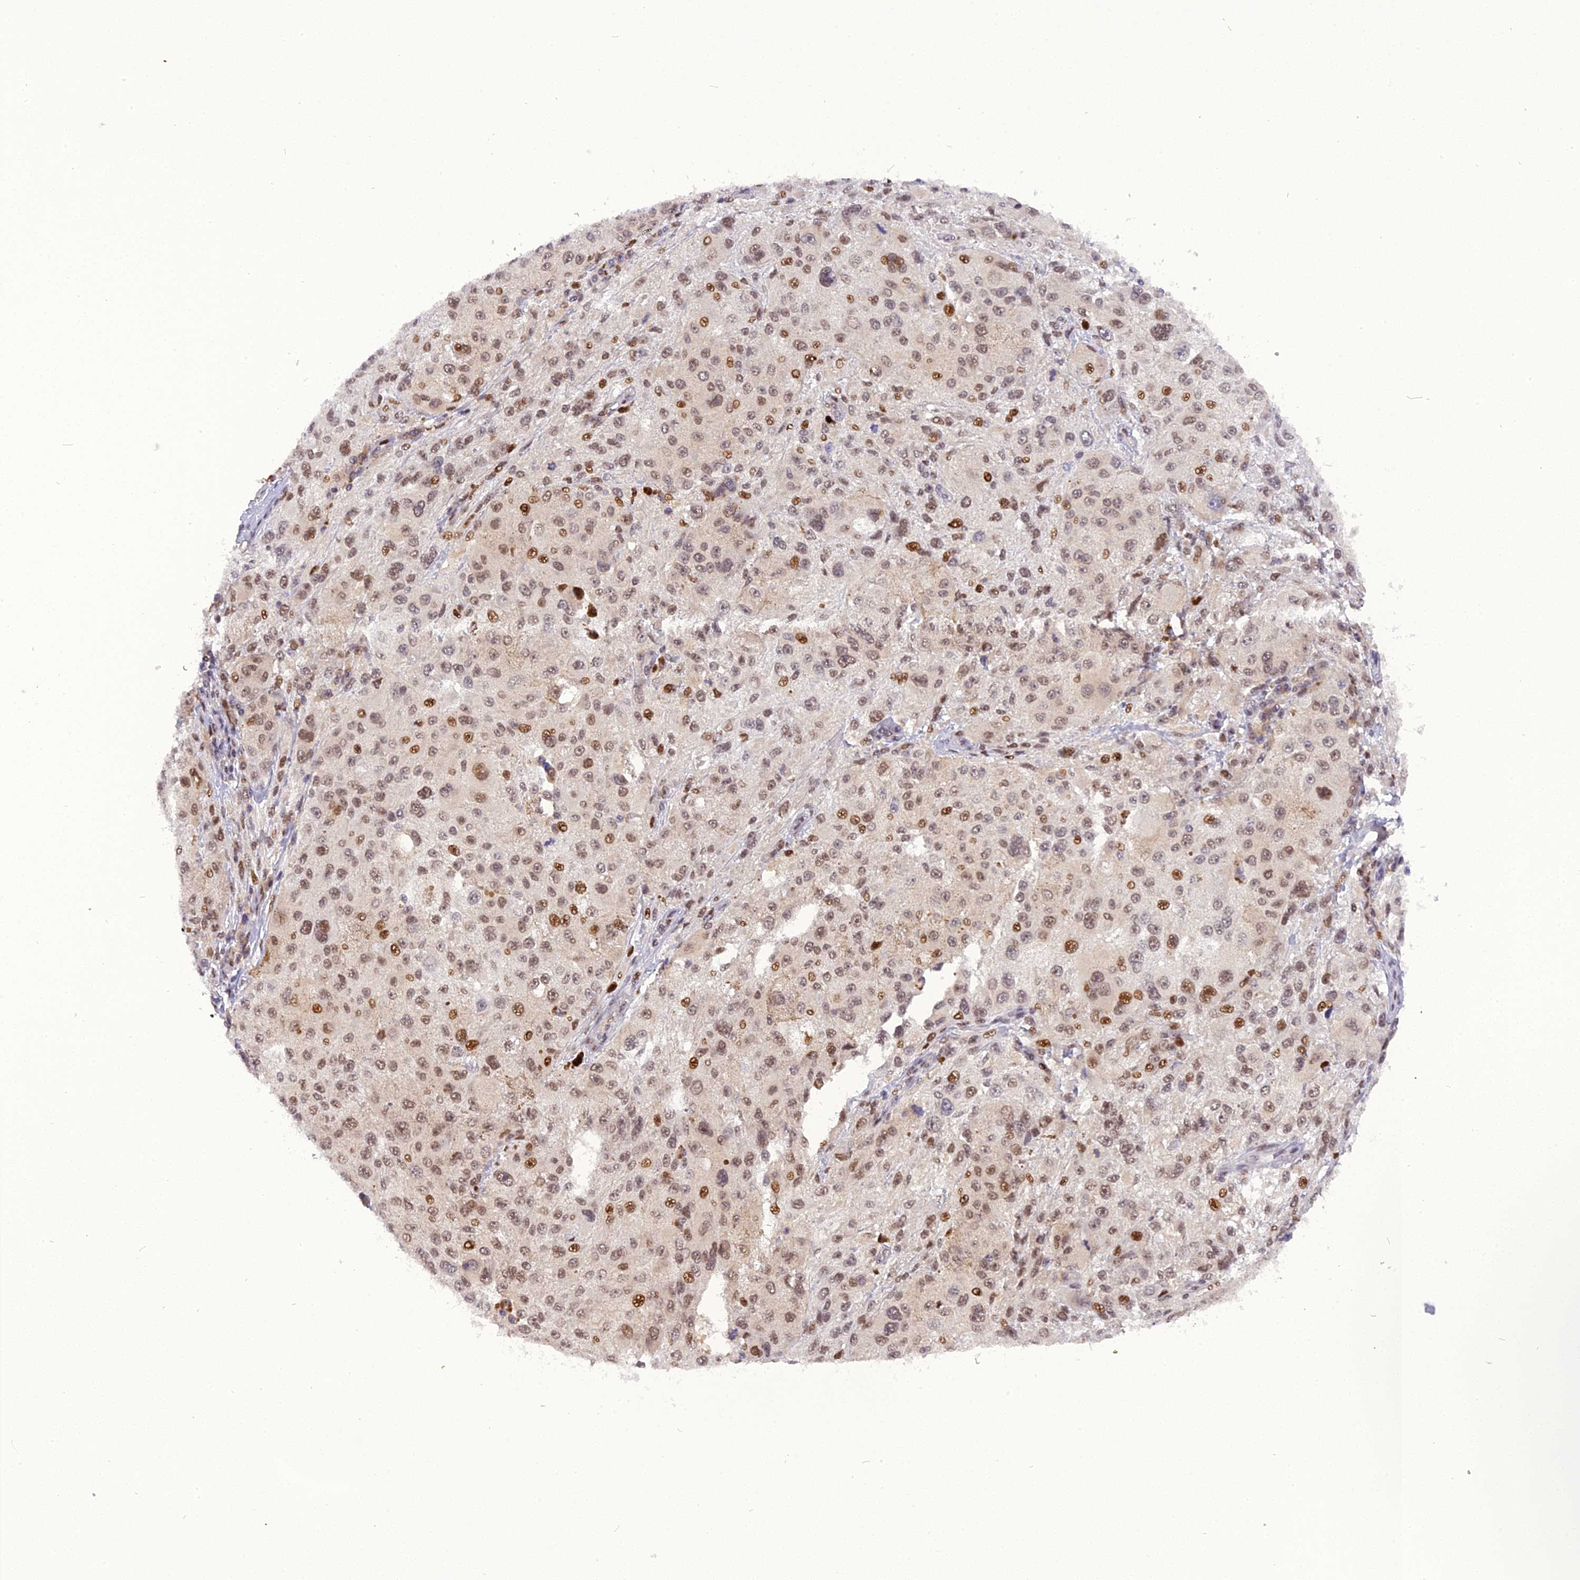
{"staining": {"intensity": "moderate", "quantity": ">75%", "location": "nuclear"}, "tissue": "melanoma", "cell_type": "Tumor cells", "image_type": "cancer", "snomed": [{"axis": "morphology", "description": "Necrosis, NOS"}, {"axis": "morphology", "description": "Malignant melanoma, NOS"}, {"axis": "topography", "description": "Skin"}], "caption": "A brown stain shows moderate nuclear expression of a protein in human malignant melanoma tumor cells. (DAB (3,3'-diaminobenzidine) = brown stain, brightfield microscopy at high magnification).", "gene": "RABGGTA", "patient": {"sex": "female", "age": 87}}